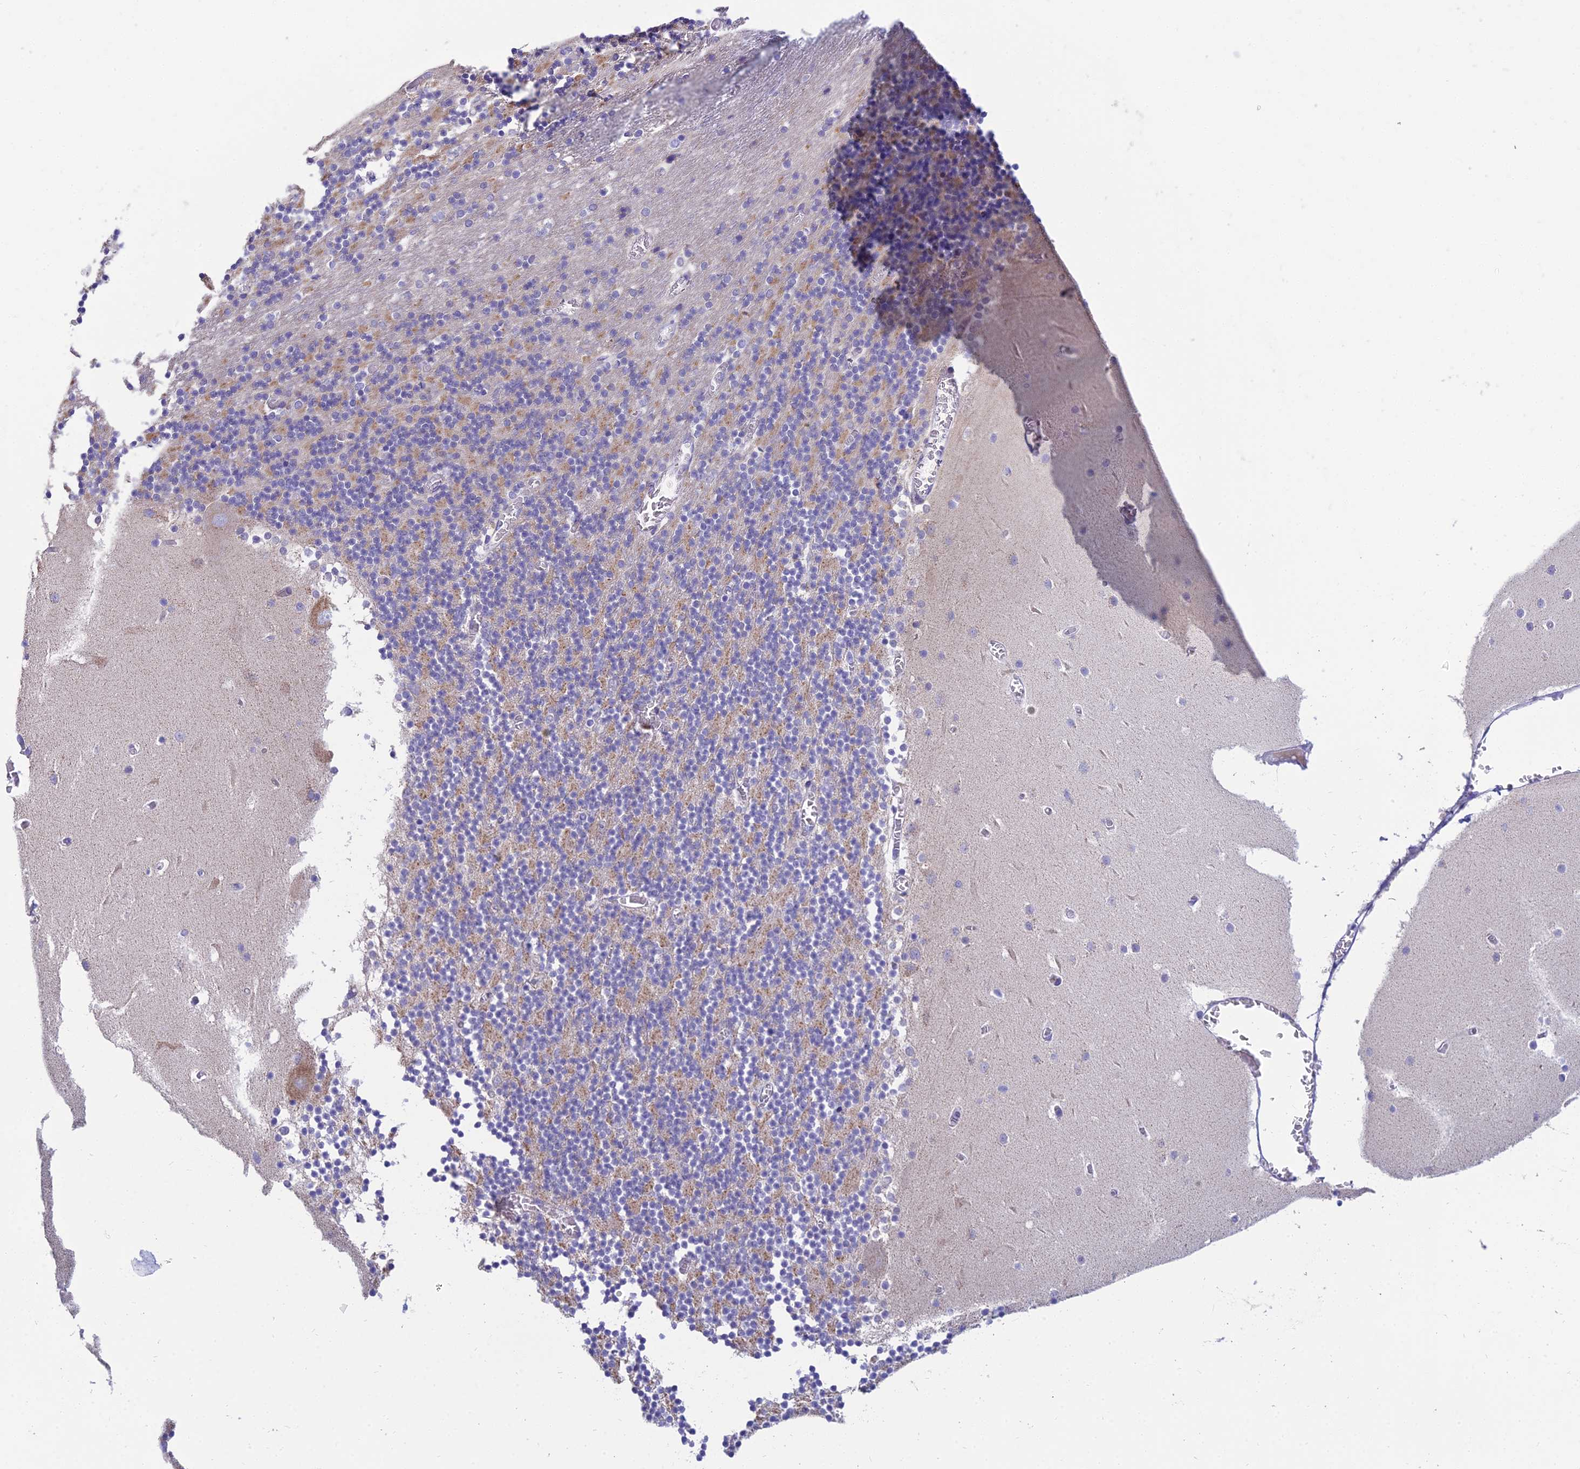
{"staining": {"intensity": "weak", "quantity": "25%-75%", "location": "cytoplasmic/membranous"}, "tissue": "cerebellum", "cell_type": "Cells in granular layer", "image_type": "normal", "snomed": [{"axis": "morphology", "description": "Normal tissue, NOS"}, {"axis": "topography", "description": "Cerebellum"}], "caption": "Immunohistochemical staining of benign human cerebellum exhibits low levels of weak cytoplasmic/membranous expression in about 25%-75% of cells in granular layer.", "gene": "CFAP206", "patient": {"sex": "female", "age": 28}}